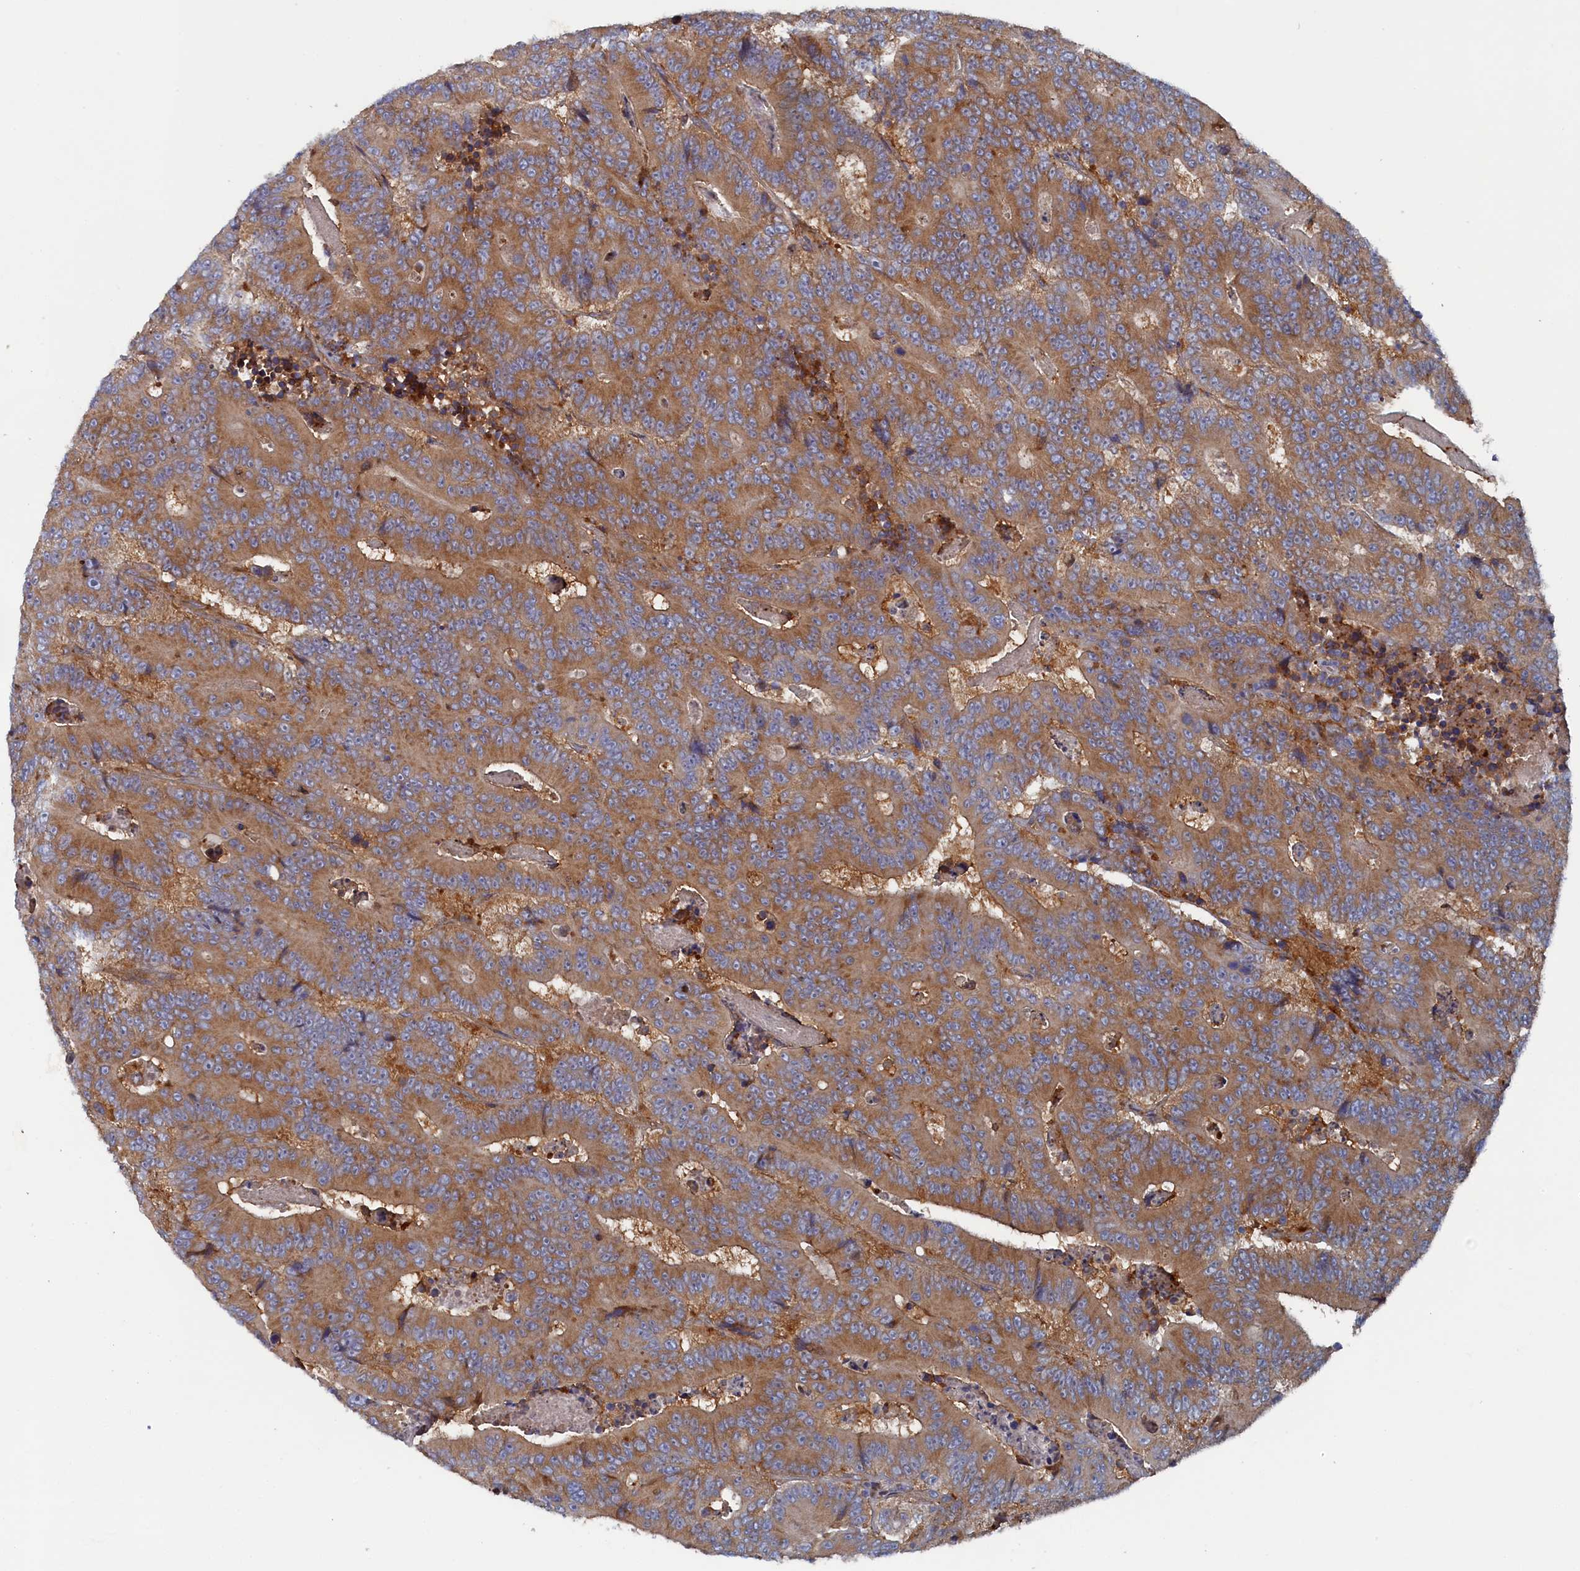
{"staining": {"intensity": "moderate", "quantity": ">75%", "location": "cytoplasmic/membranous"}, "tissue": "colorectal cancer", "cell_type": "Tumor cells", "image_type": "cancer", "snomed": [{"axis": "morphology", "description": "Adenocarcinoma, NOS"}, {"axis": "topography", "description": "Colon"}], "caption": "Moderate cytoplasmic/membranous expression for a protein is seen in about >75% of tumor cells of colorectal cancer (adenocarcinoma) using immunohistochemistry (IHC).", "gene": "TMEM196", "patient": {"sex": "male", "age": 83}}